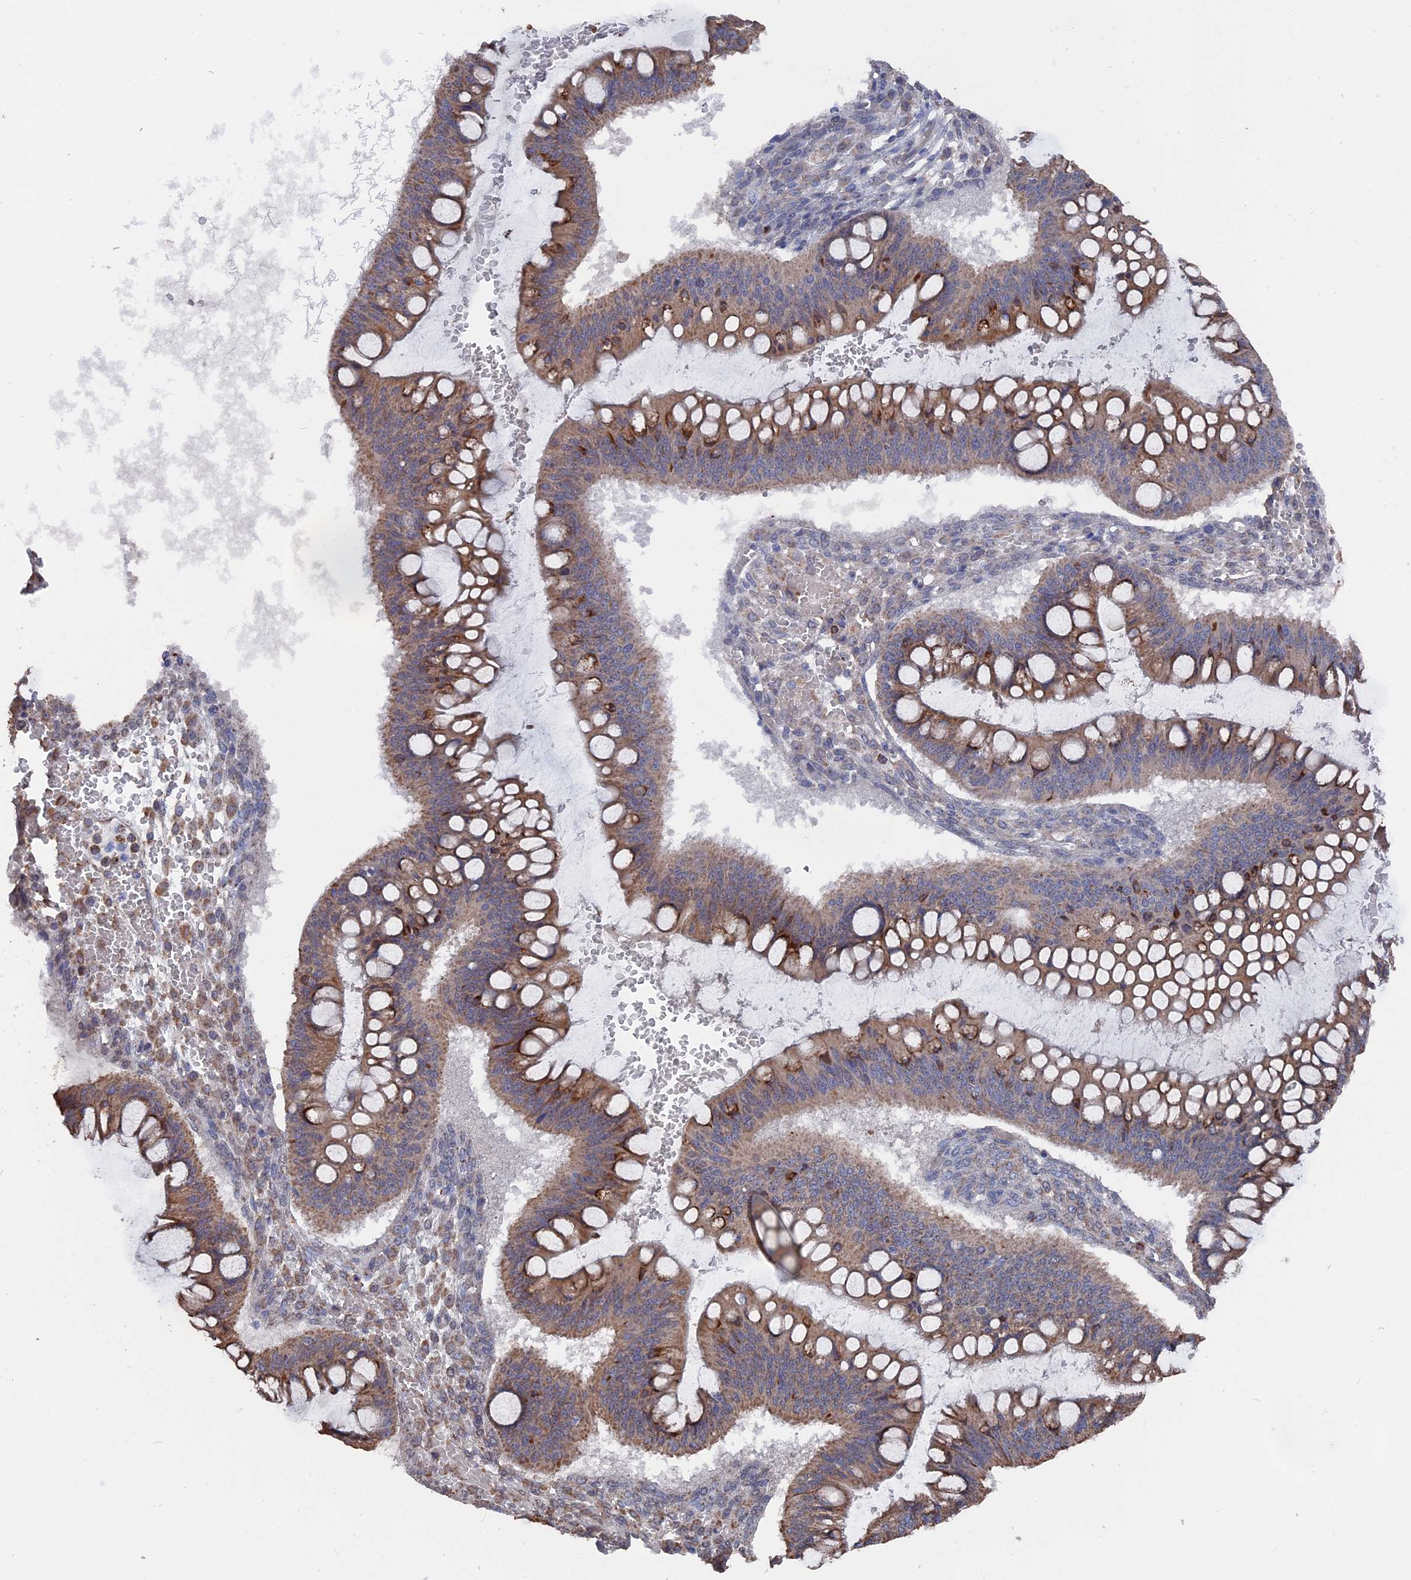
{"staining": {"intensity": "moderate", "quantity": ">75%", "location": "cytoplasmic/membranous"}, "tissue": "ovarian cancer", "cell_type": "Tumor cells", "image_type": "cancer", "snomed": [{"axis": "morphology", "description": "Cystadenocarcinoma, mucinous, NOS"}, {"axis": "topography", "description": "Ovary"}], "caption": "Protein analysis of ovarian mucinous cystadenocarcinoma tissue shows moderate cytoplasmic/membranous expression in approximately >75% of tumor cells. Using DAB (3,3'-diaminobenzidine) (brown) and hematoxylin (blue) stains, captured at high magnification using brightfield microscopy.", "gene": "SMG9", "patient": {"sex": "female", "age": 73}}